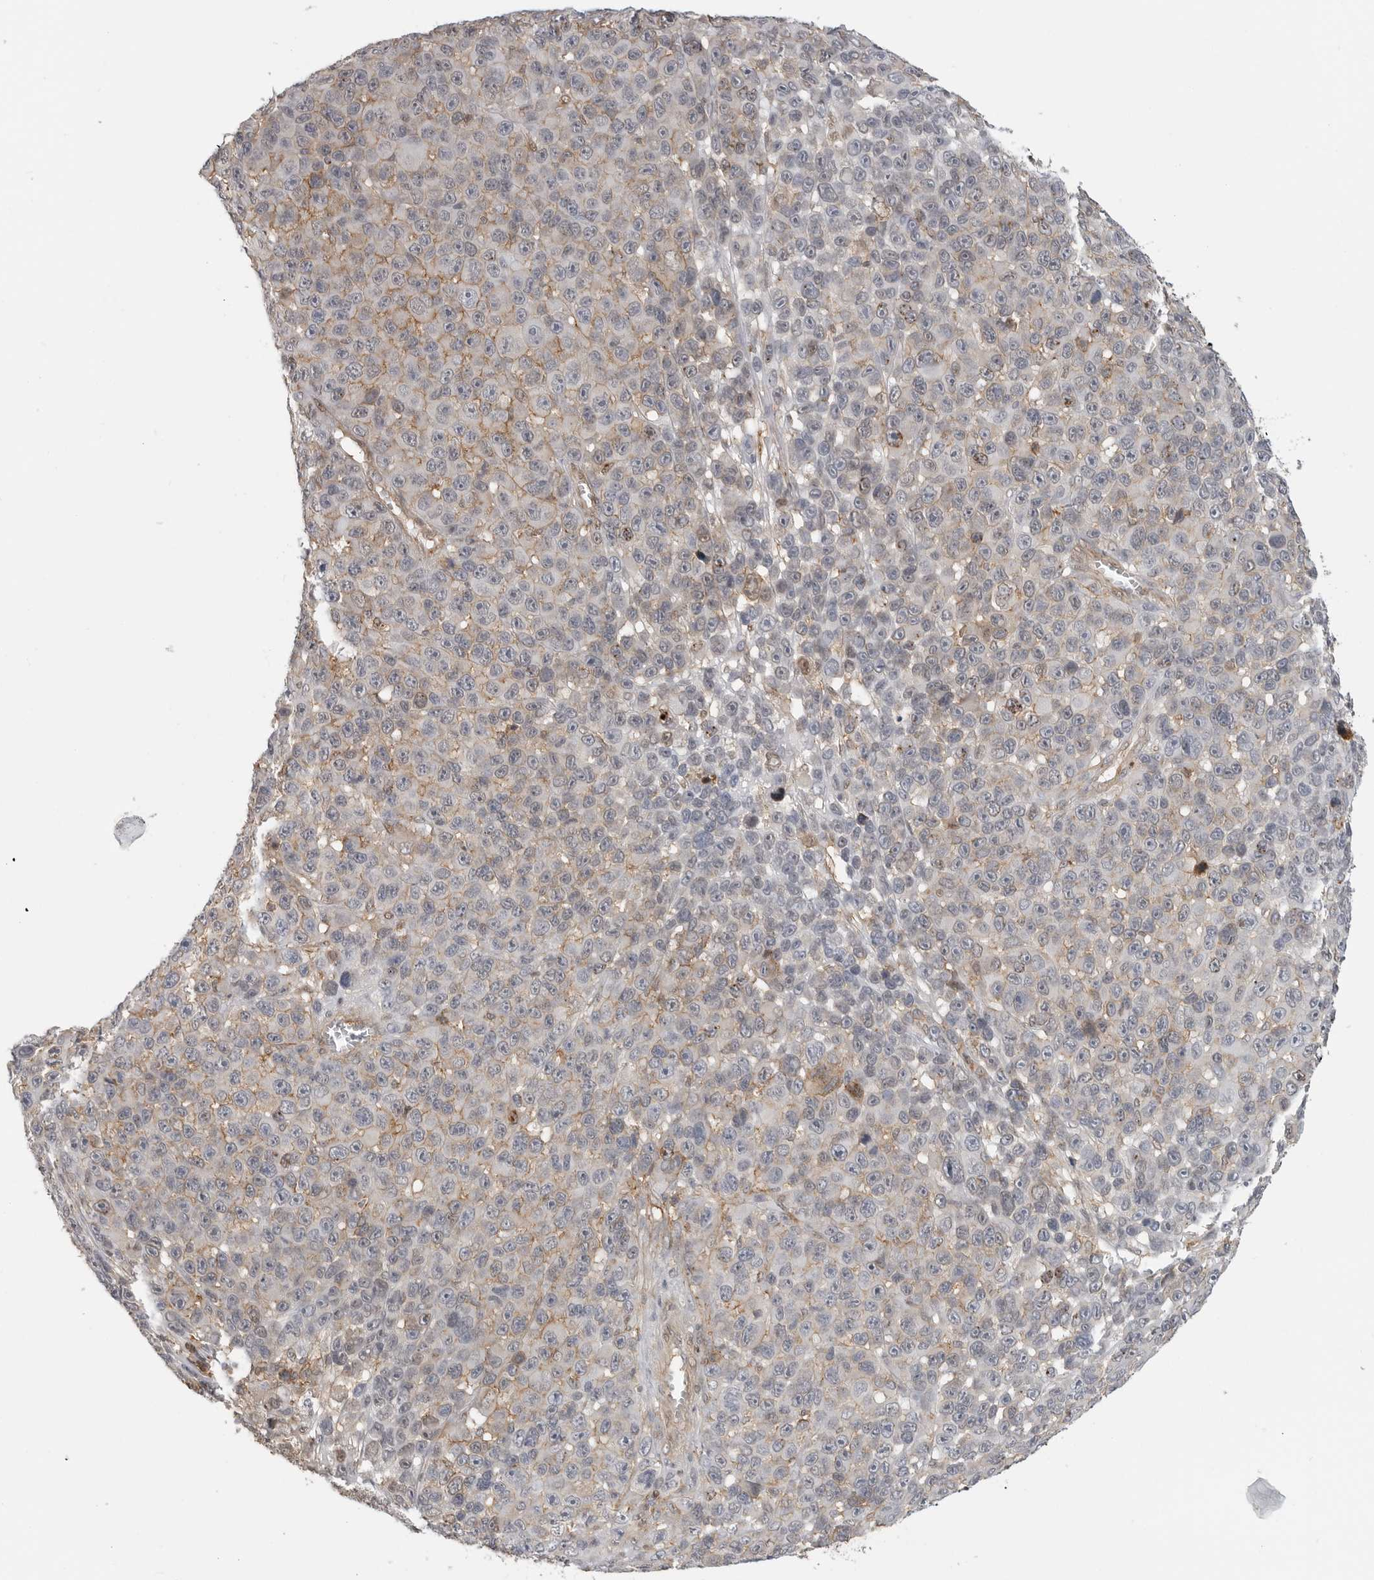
{"staining": {"intensity": "weak", "quantity": "<25%", "location": "cytoplasmic/membranous"}, "tissue": "melanoma", "cell_type": "Tumor cells", "image_type": "cancer", "snomed": [{"axis": "morphology", "description": "Malignant melanoma, NOS"}, {"axis": "topography", "description": "Skin"}], "caption": "Immunohistochemical staining of human melanoma displays no significant positivity in tumor cells.", "gene": "ANXA11", "patient": {"sex": "male", "age": 53}}